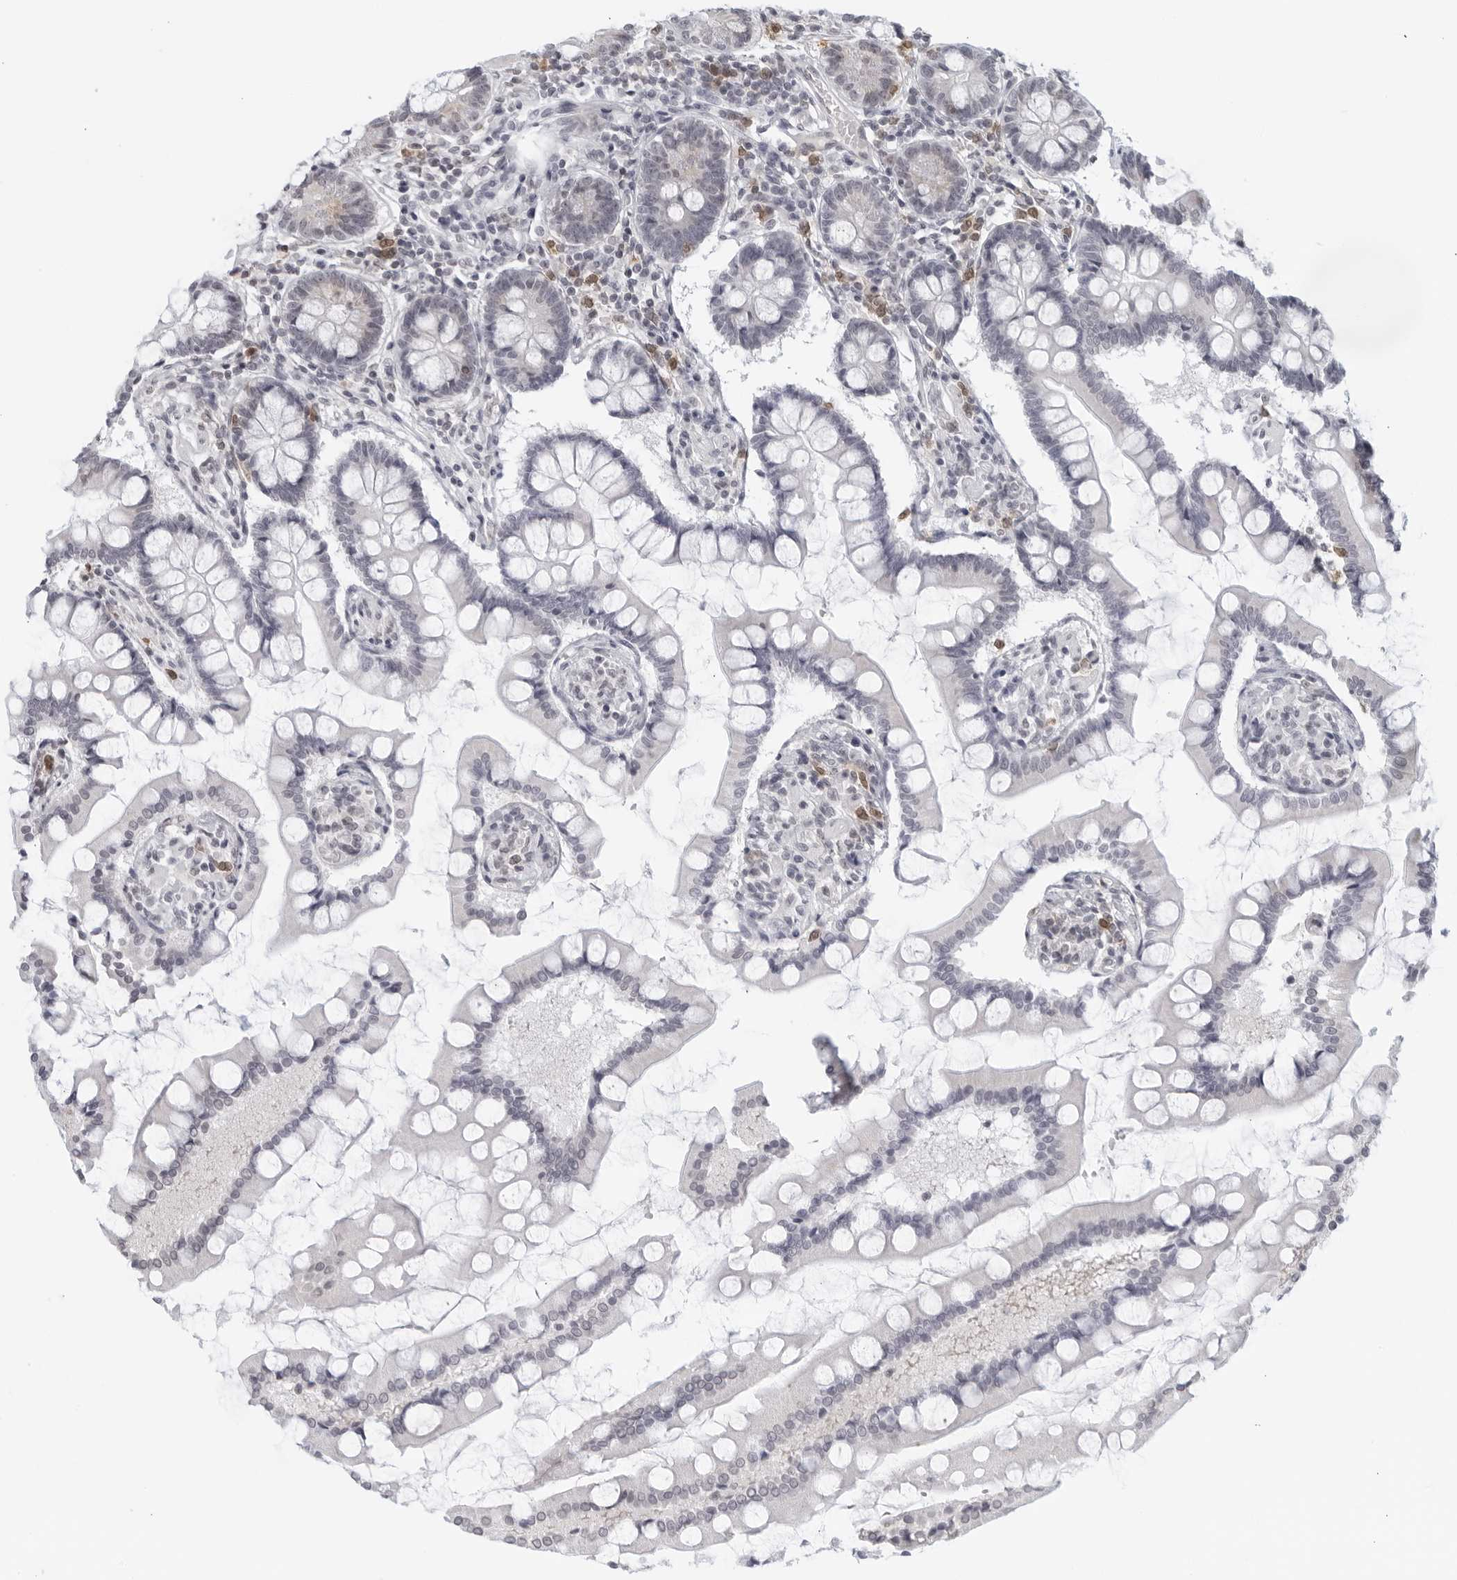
{"staining": {"intensity": "negative", "quantity": "none", "location": "none"}, "tissue": "small intestine", "cell_type": "Glandular cells", "image_type": "normal", "snomed": [{"axis": "morphology", "description": "Normal tissue, NOS"}, {"axis": "topography", "description": "Small intestine"}], "caption": "Immunohistochemistry (IHC) image of benign small intestine: human small intestine stained with DAB (3,3'-diaminobenzidine) shows no significant protein positivity in glandular cells.", "gene": "RAB11FIP3", "patient": {"sex": "male", "age": 41}}